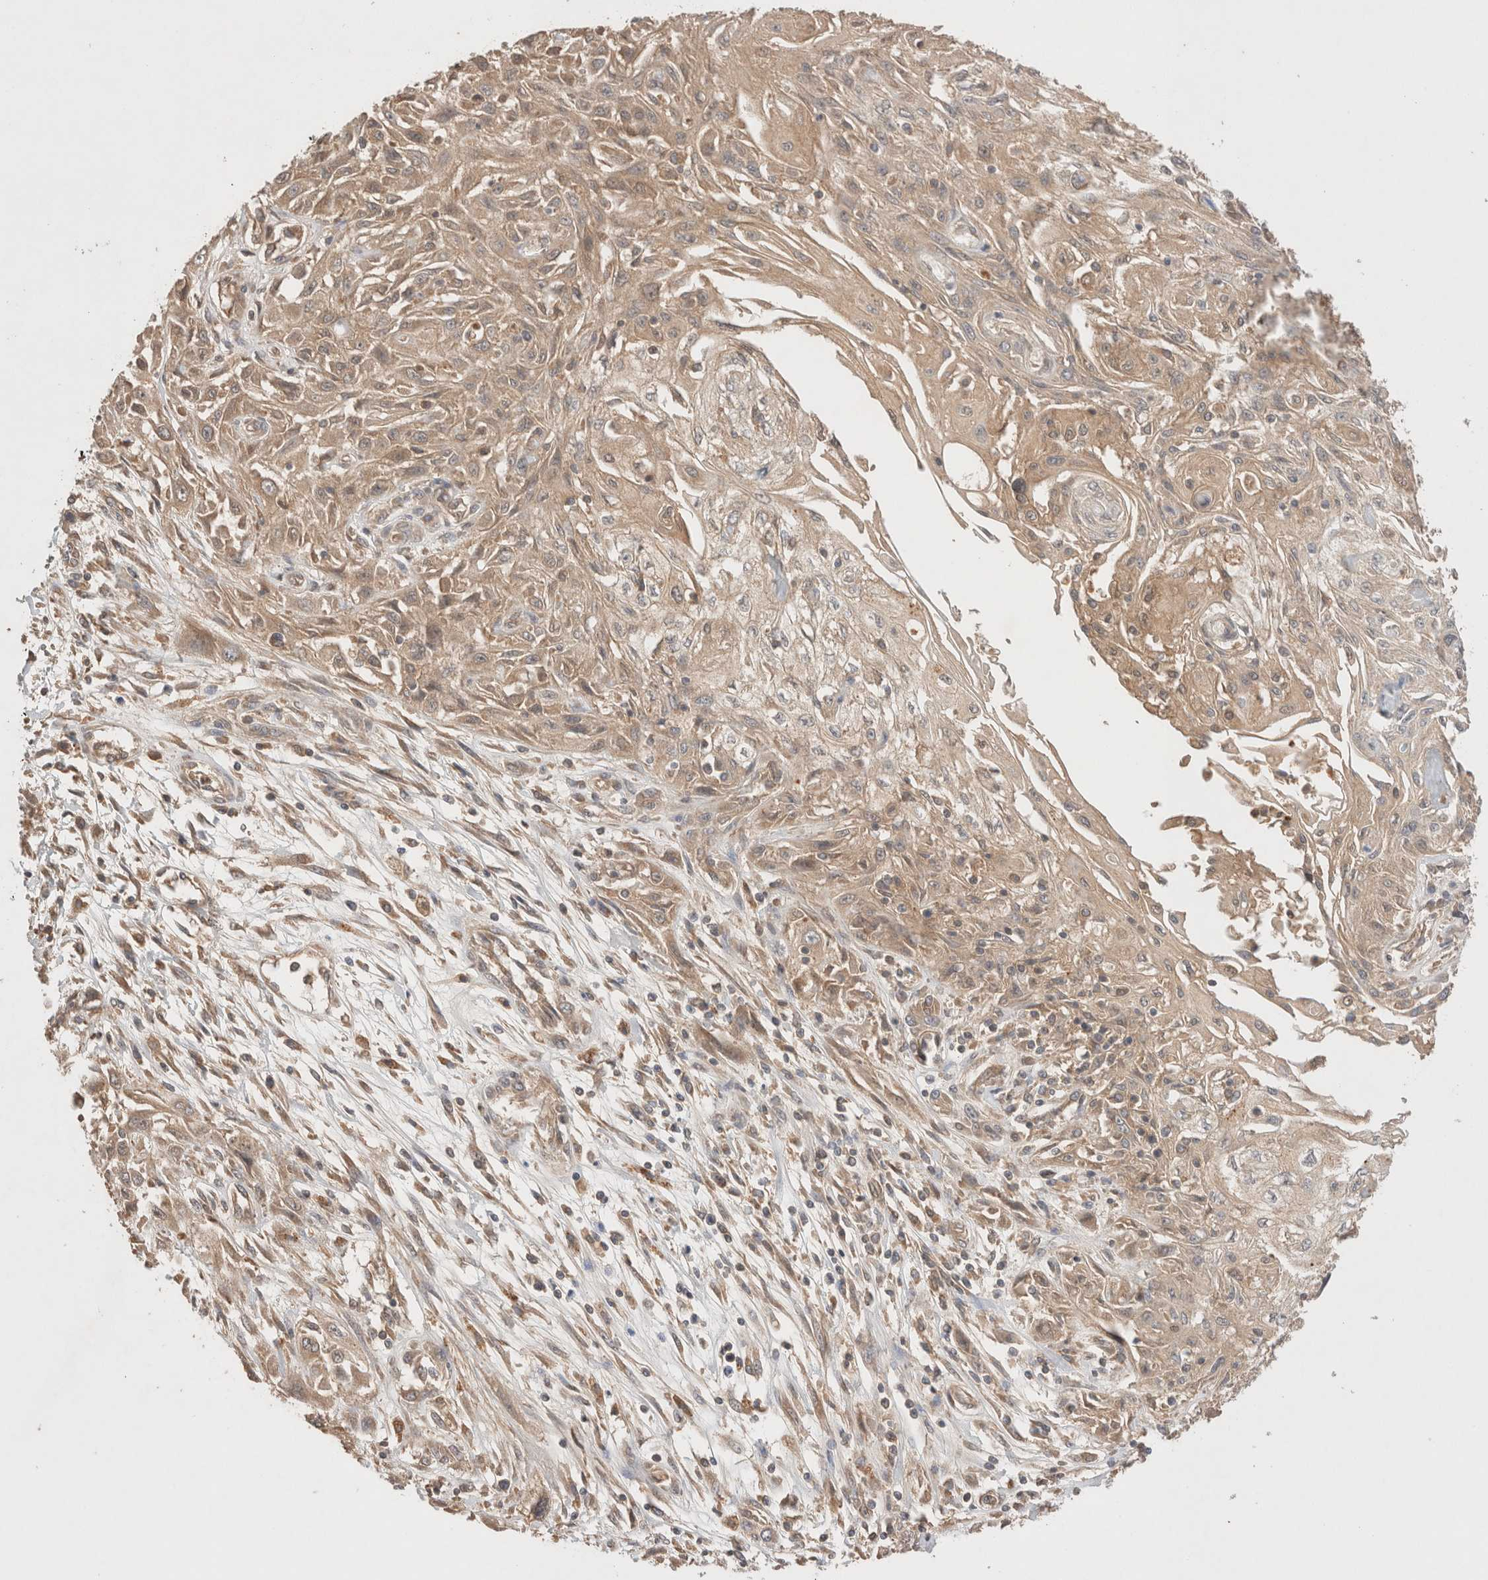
{"staining": {"intensity": "weak", "quantity": ">75%", "location": "cytoplasmic/membranous"}, "tissue": "skin cancer", "cell_type": "Tumor cells", "image_type": "cancer", "snomed": [{"axis": "morphology", "description": "Squamous cell carcinoma, NOS"}, {"axis": "morphology", "description": "Squamous cell carcinoma, metastatic, NOS"}, {"axis": "topography", "description": "Skin"}, {"axis": "topography", "description": "Lymph node"}], "caption": "Human skin cancer (metastatic squamous cell carcinoma) stained with a brown dye exhibits weak cytoplasmic/membranous positive staining in about >75% of tumor cells.", "gene": "CARNMT1", "patient": {"sex": "male", "age": 75}}